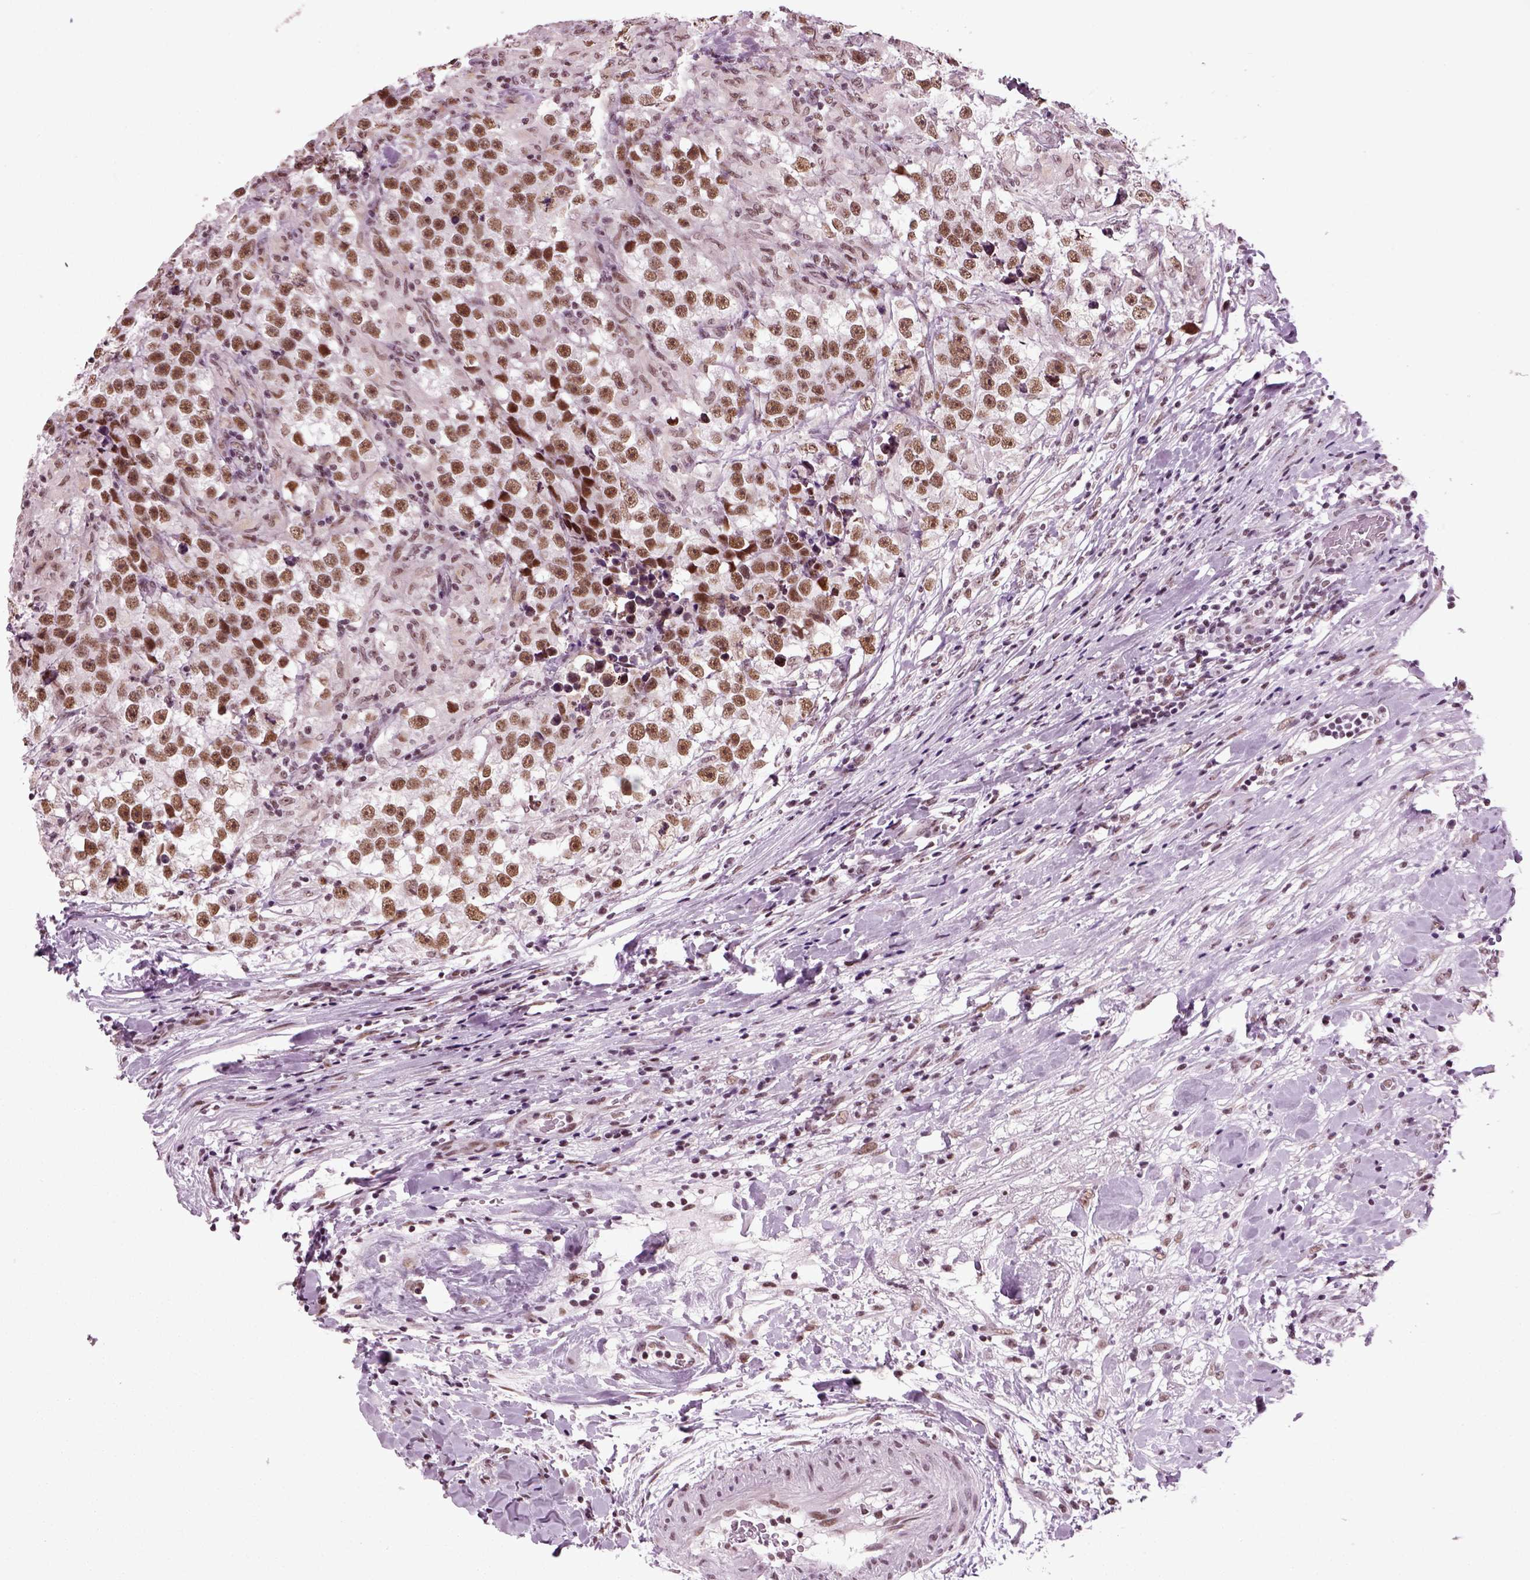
{"staining": {"intensity": "moderate", "quantity": ">75%", "location": "nuclear"}, "tissue": "testis cancer", "cell_type": "Tumor cells", "image_type": "cancer", "snomed": [{"axis": "morphology", "description": "Seminoma, NOS"}, {"axis": "topography", "description": "Testis"}], "caption": "Immunohistochemistry (IHC) of seminoma (testis) exhibits medium levels of moderate nuclear expression in approximately >75% of tumor cells.", "gene": "RCOR3", "patient": {"sex": "male", "age": 46}}